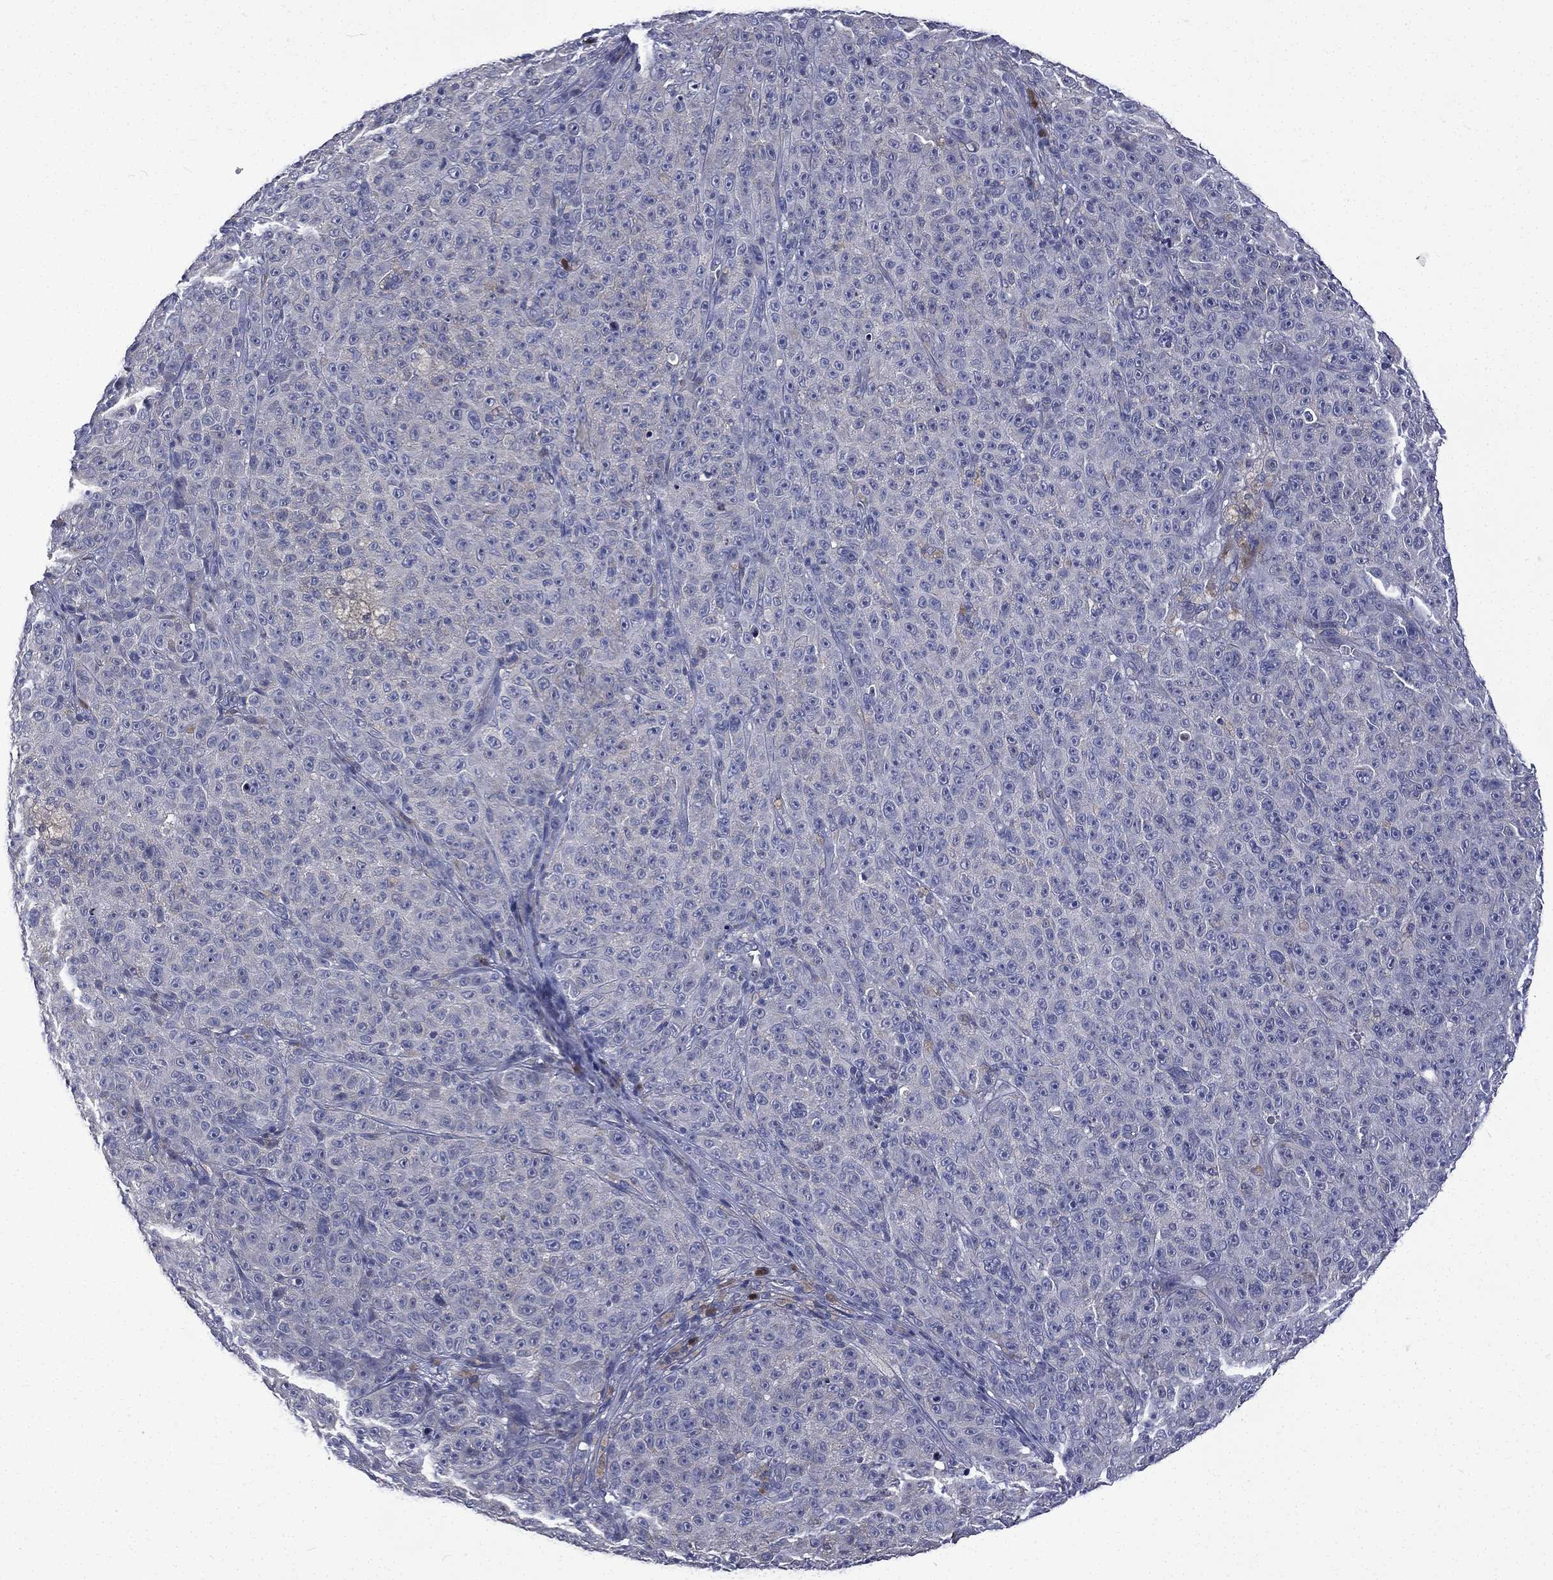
{"staining": {"intensity": "negative", "quantity": "none", "location": "none"}, "tissue": "melanoma", "cell_type": "Tumor cells", "image_type": "cancer", "snomed": [{"axis": "morphology", "description": "Malignant melanoma, NOS"}, {"axis": "topography", "description": "Skin"}], "caption": "Human malignant melanoma stained for a protein using immunohistochemistry (IHC) reveals no expression in tumor cells.", "gene": "CA12", "patient": {"sex": "female", "age": 82}}